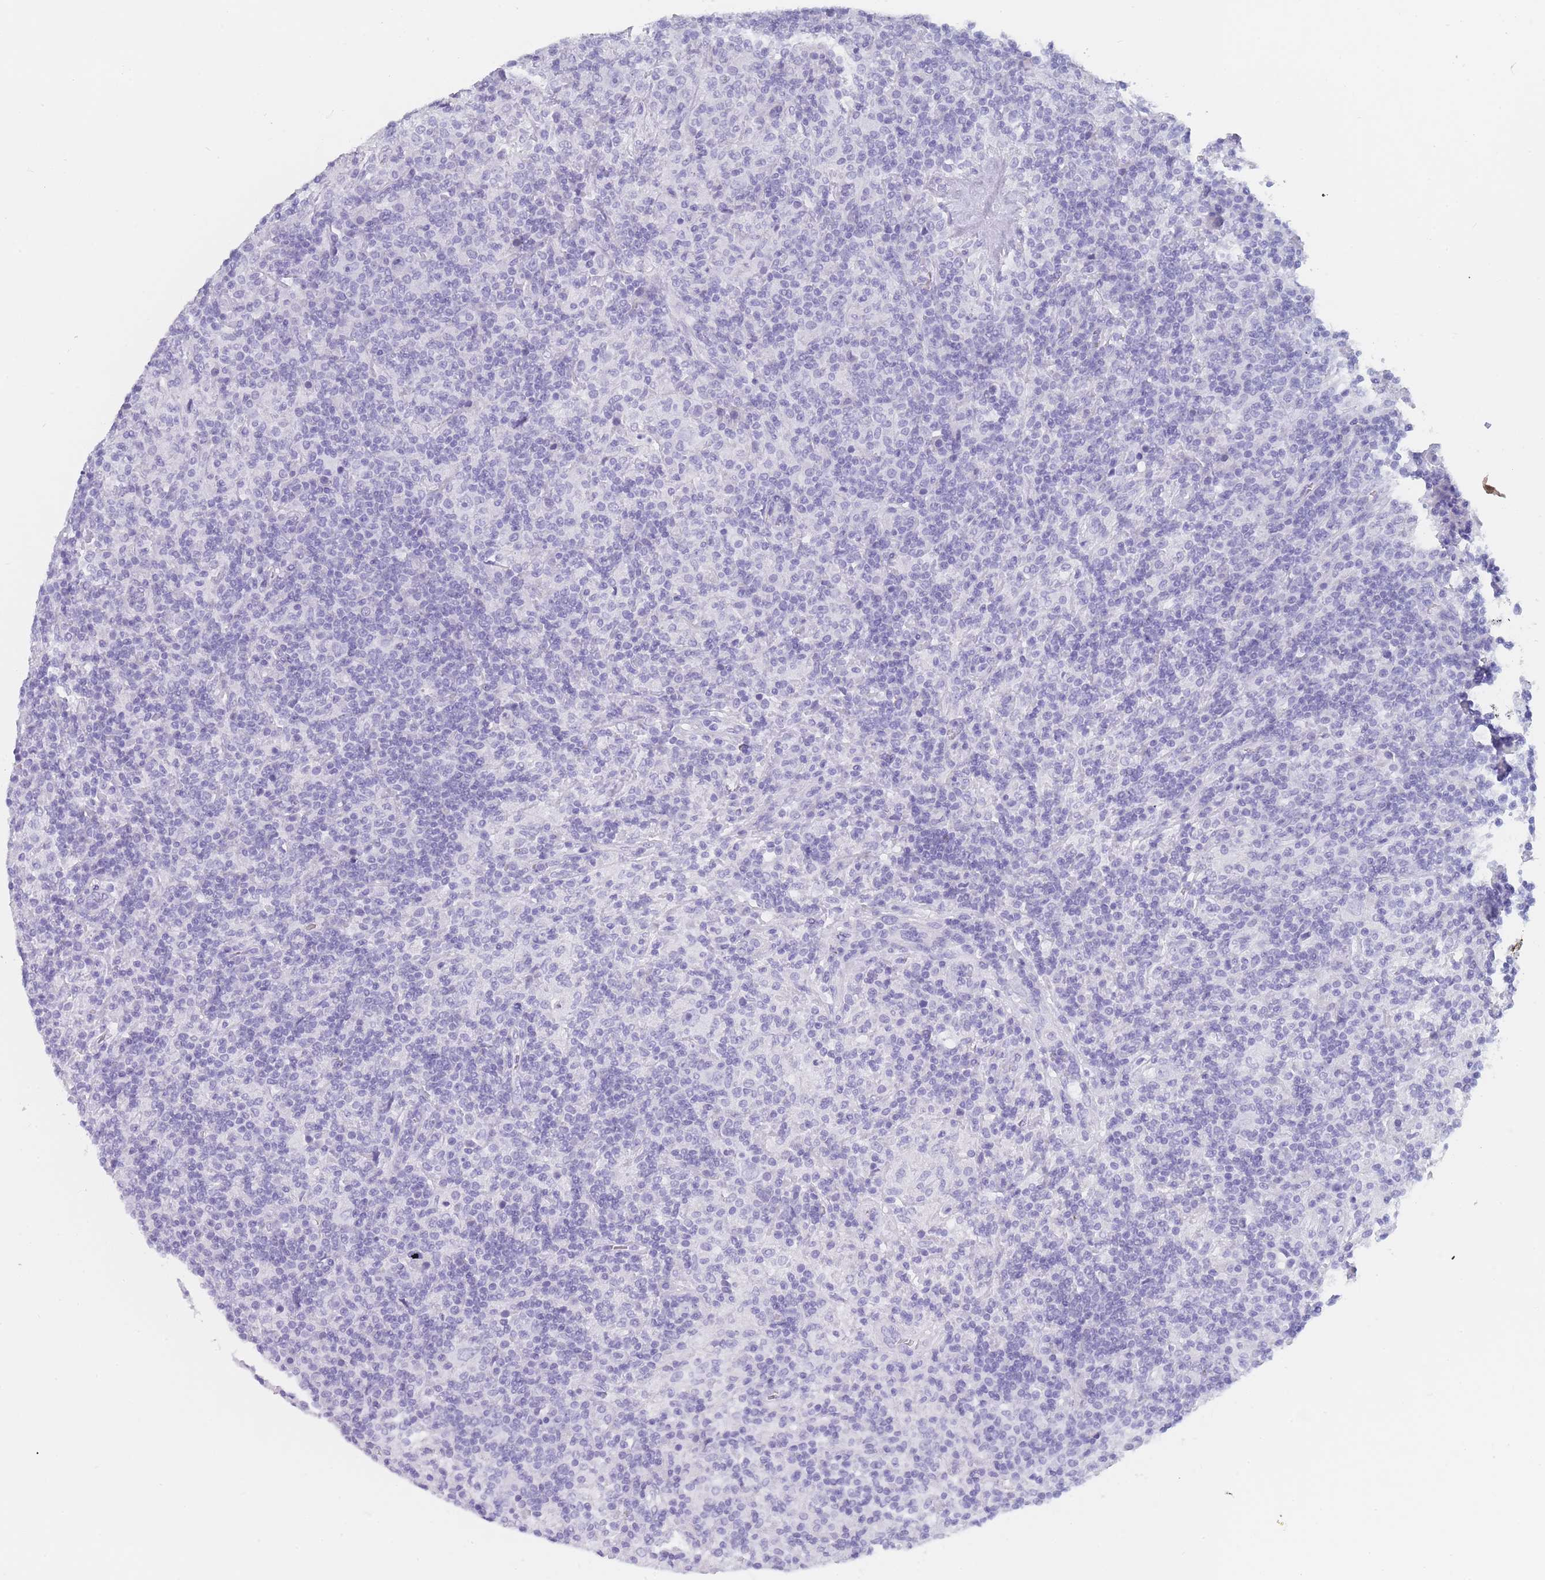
{"staining": {"intensity": "negative", "quantity": "none", "location": "none"}, "tissue": "lymphoma", "cell_type": "Tumor cells", "image_type": "cancer", "snomed": [{"axis": "morphology", "description": "Hodgkin's disease, NOS"}, {"axis": "topography", "description": "Lymph node"}], "caption": "High power microscopy image of an immunohistochemistry photomicrograph of lymphoma, revealing no significant positivity in tumor cells.", "gene": "OR5D16", "patient": {"sex": "male", "age": 70}}